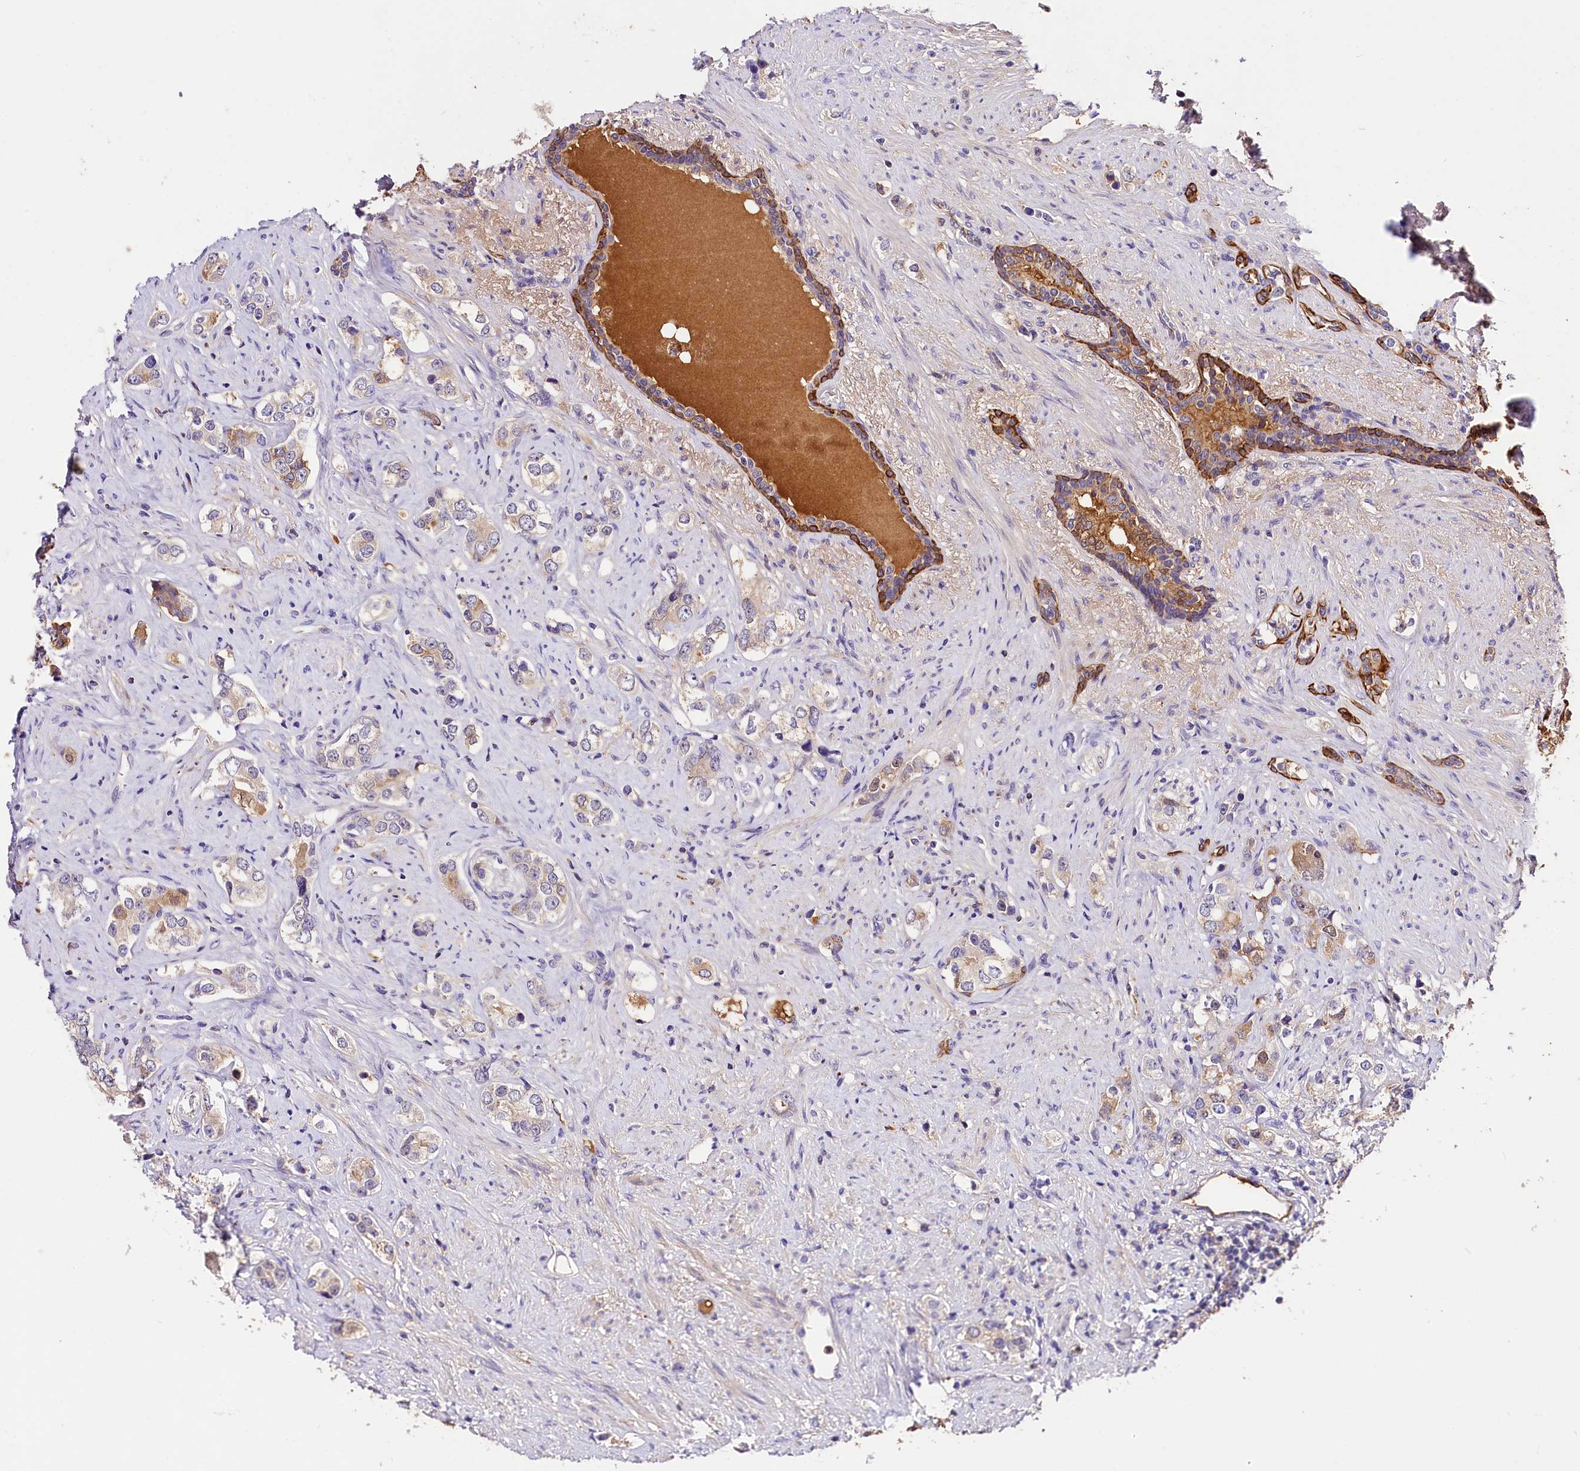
{"staining": {"intensity": "moderate", "quantity": "<25%", "location": "cytoplasmic/membranous"}, "tissue": "prostate cancer", "cell_type": "Tumor cells", "image_type": "cancer", "snomed": [{"axis": "morphology", "description": "Adenocarcinoma, High grade"}, {"axis": "topography", "description": "Prostate"}], "caption": "IHC (DAB) staining of prostate cancer (adenocarcinoma (high-grade)) demonstrates moderate cytoplasmic/membranous protein positivity in approximately <25% of tumor cells.", "gene": "ARMC6", "patient": {"sex": "male", "age": 63}}